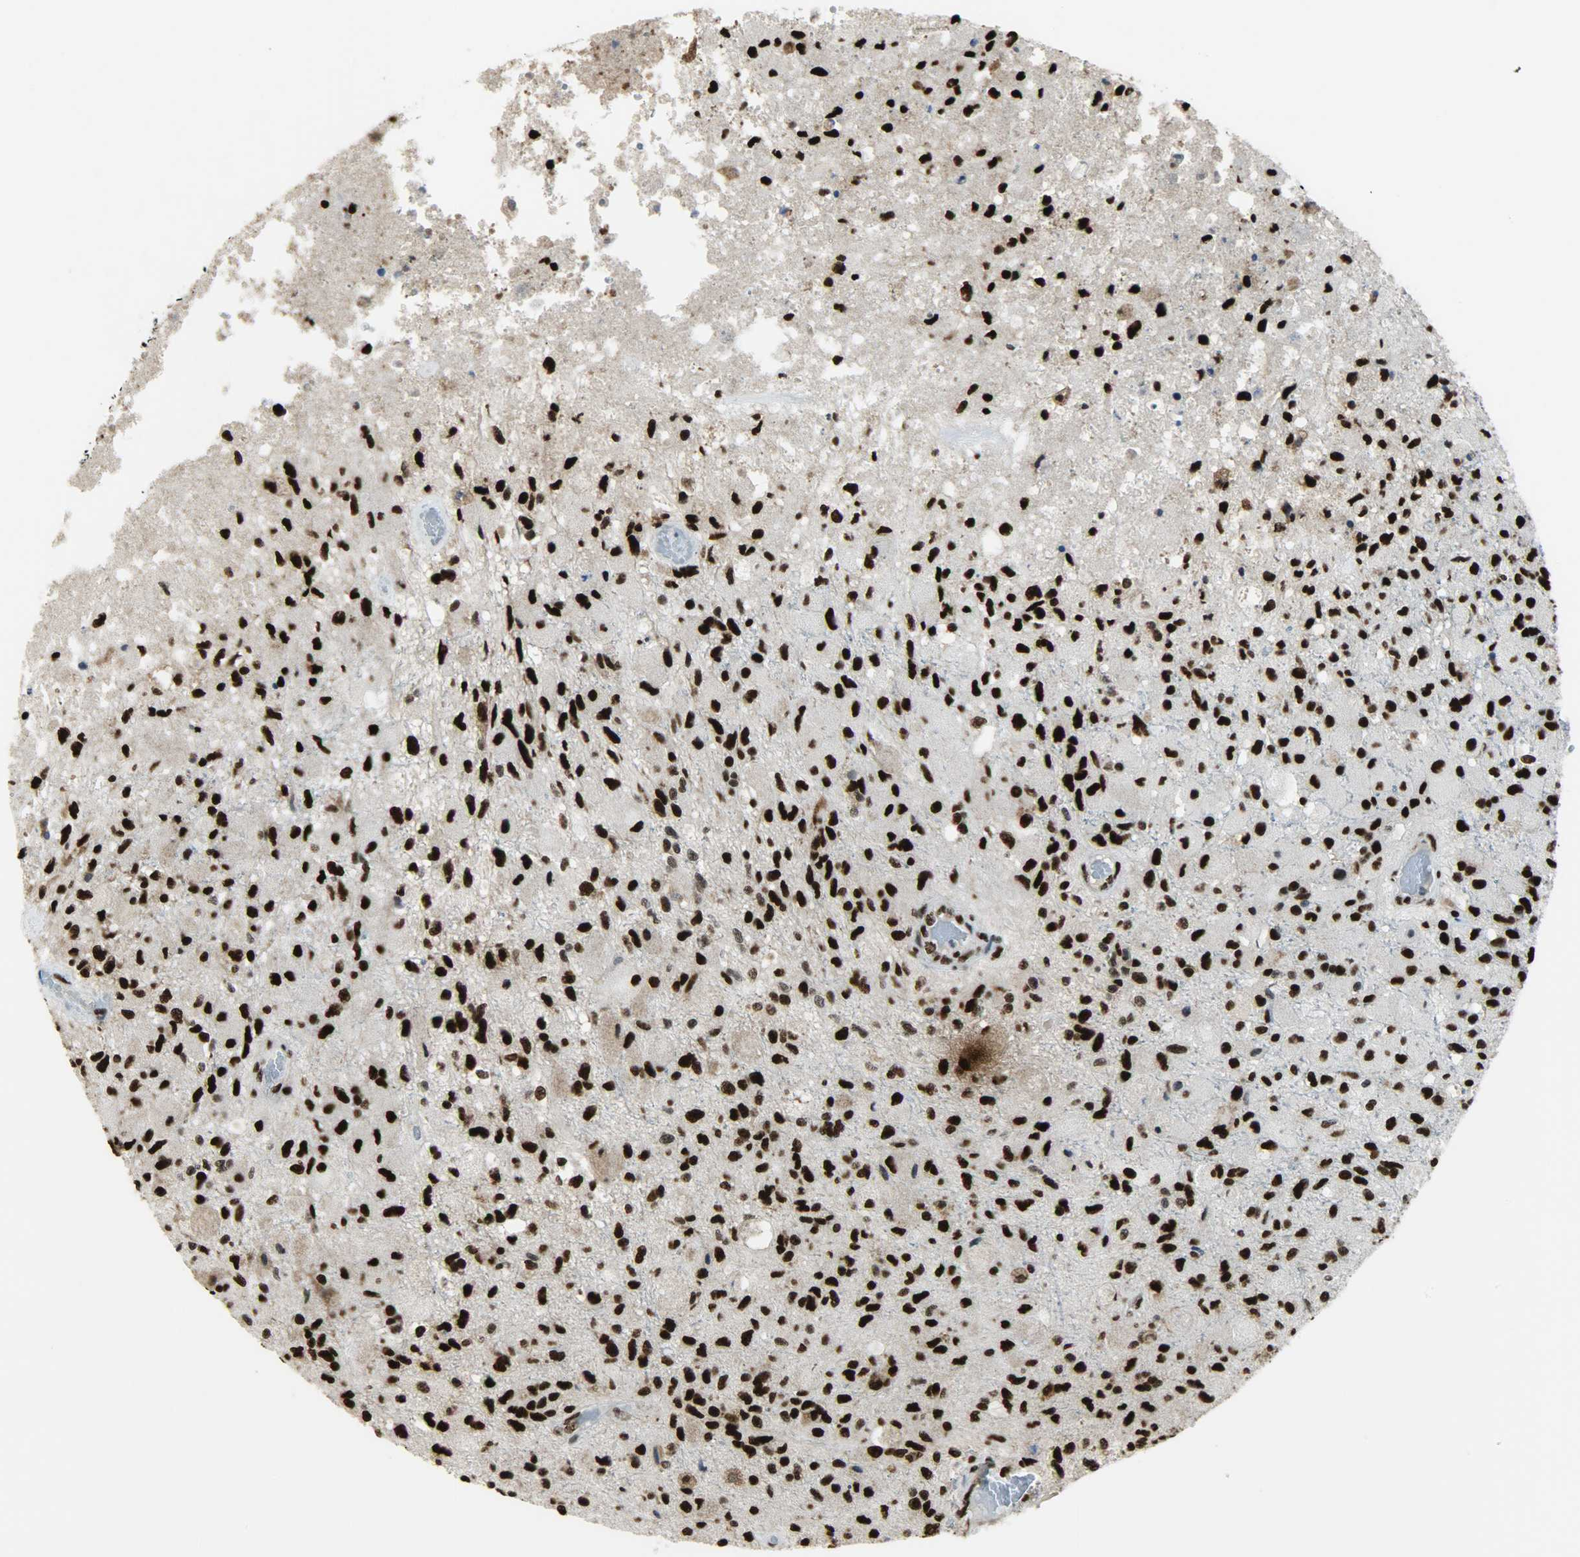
{"staining": {"intensity": "strong", "quantity": ">75%", "location": "nuclear"}, "tissue": "glioma", "cell_type": "Tumor cells", "image_type": "cancer", "snomed": [{"axis": "morphology", "description": "Normal tissue, NOS"}, {"axis": "morphology", "description": "Glioma, malignant, High grade"}, {"axis": "topography", "description": "Cerebral cortex"}], "caption": "An image of glioma stained for a protein demonstrates strong nuclear brown staining in tumor cells.", "gene": "SSB", "patient": {"sex": "male", "age": 77}}